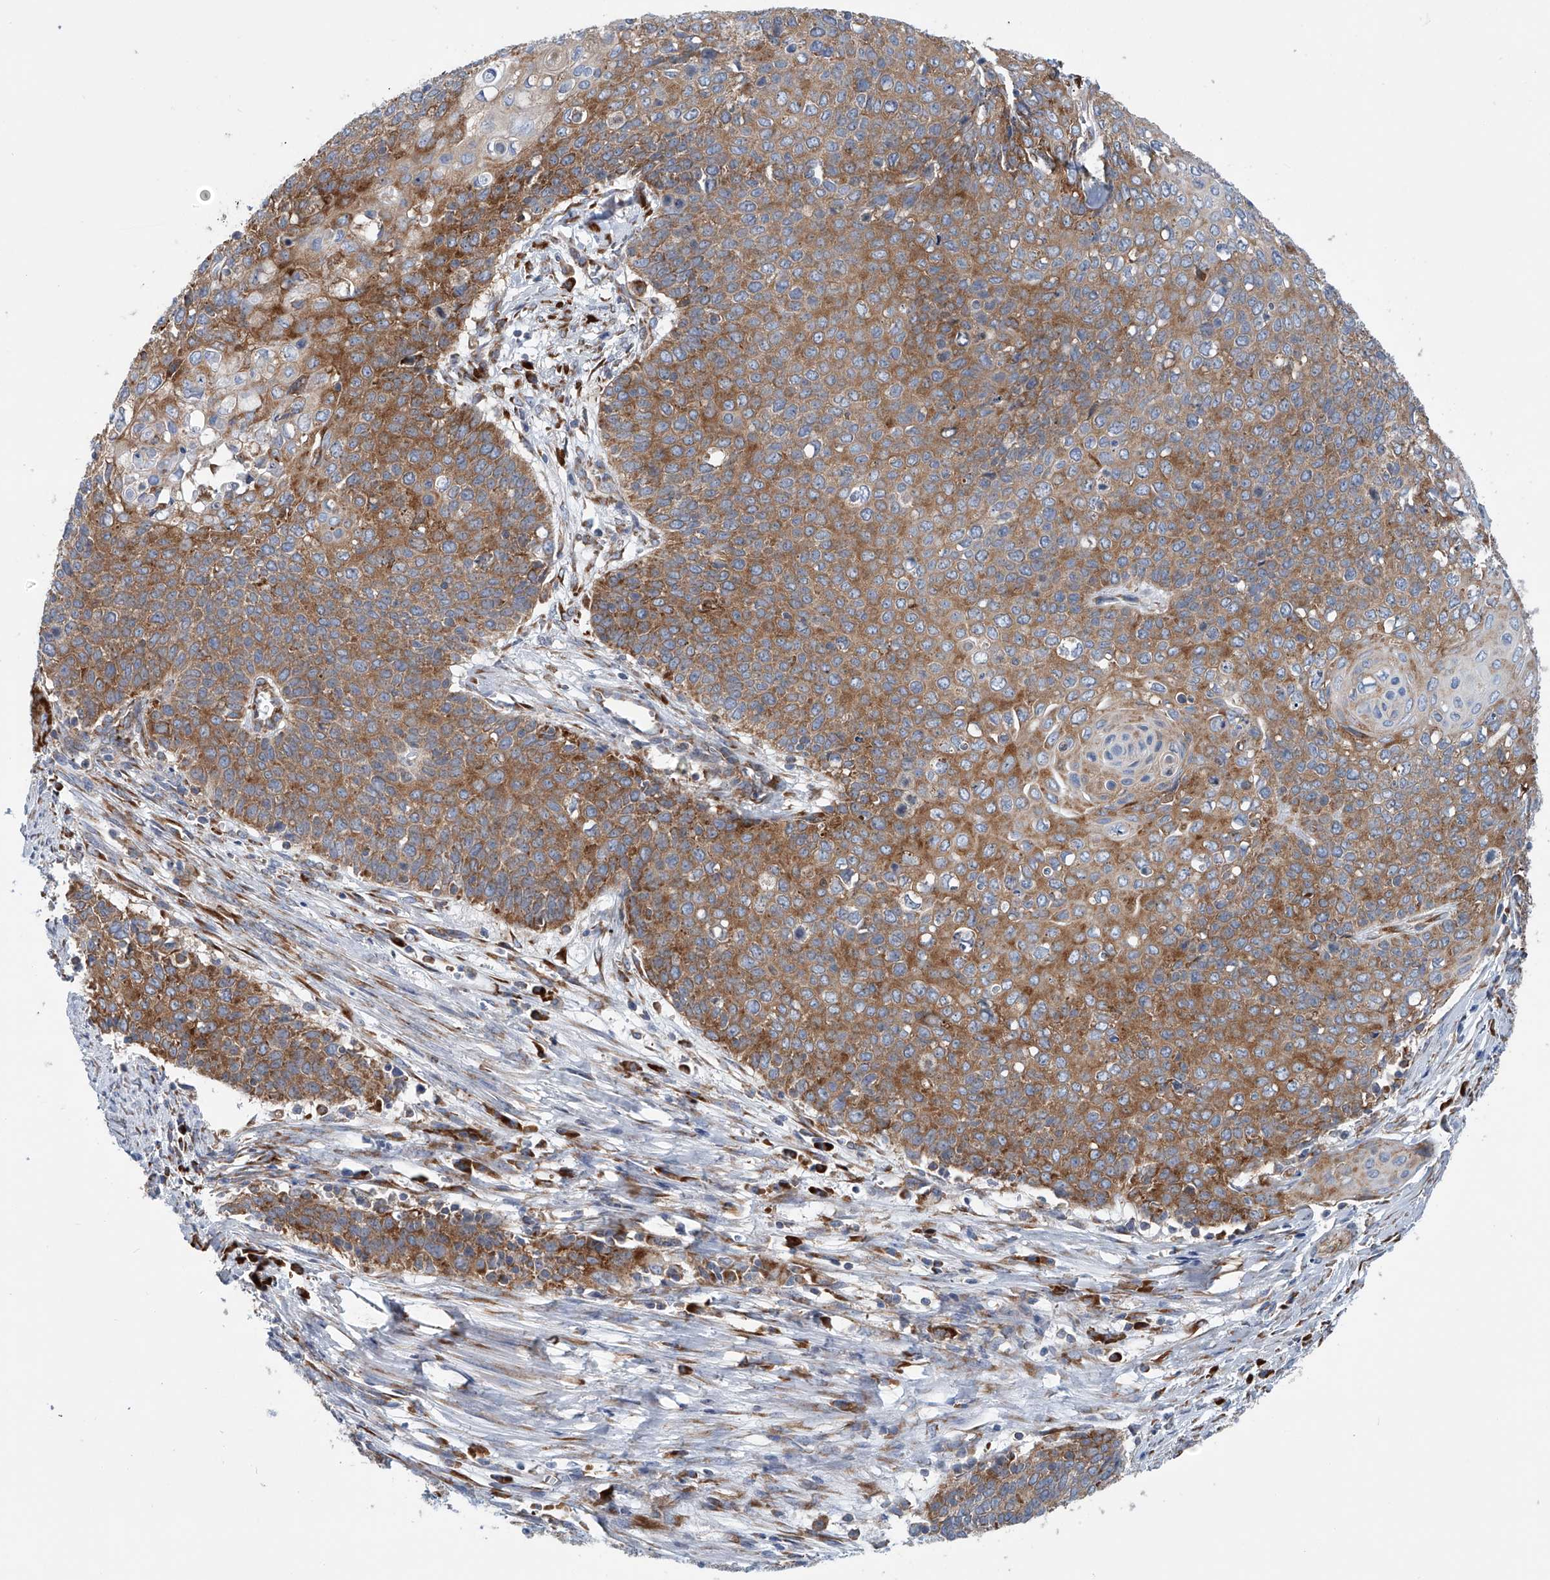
{"staining": {"intensity": "moderate", "quantity": ">75%", "location": "cytoplasmic/membranous"}, "tissue": "cervical cancer", "cell_type": "Tumor cells", "image_type": "cancer", "snomed": [{"axis": "morphology", "description": "Squamous cell carcinoma, NOS"}, {"axis": "topography", "description": "Cervix"}], "caption": "An immunohistochemistry (IHC) image of neoplastic tissue is shown. Protein staining in brown labels moderate cytoplasmic/membranous positivity in cervical squamous cell carcinoma within tumor cells.", "gene": "RPL26L1", "patient": {"sex": "female", "age": 39}}